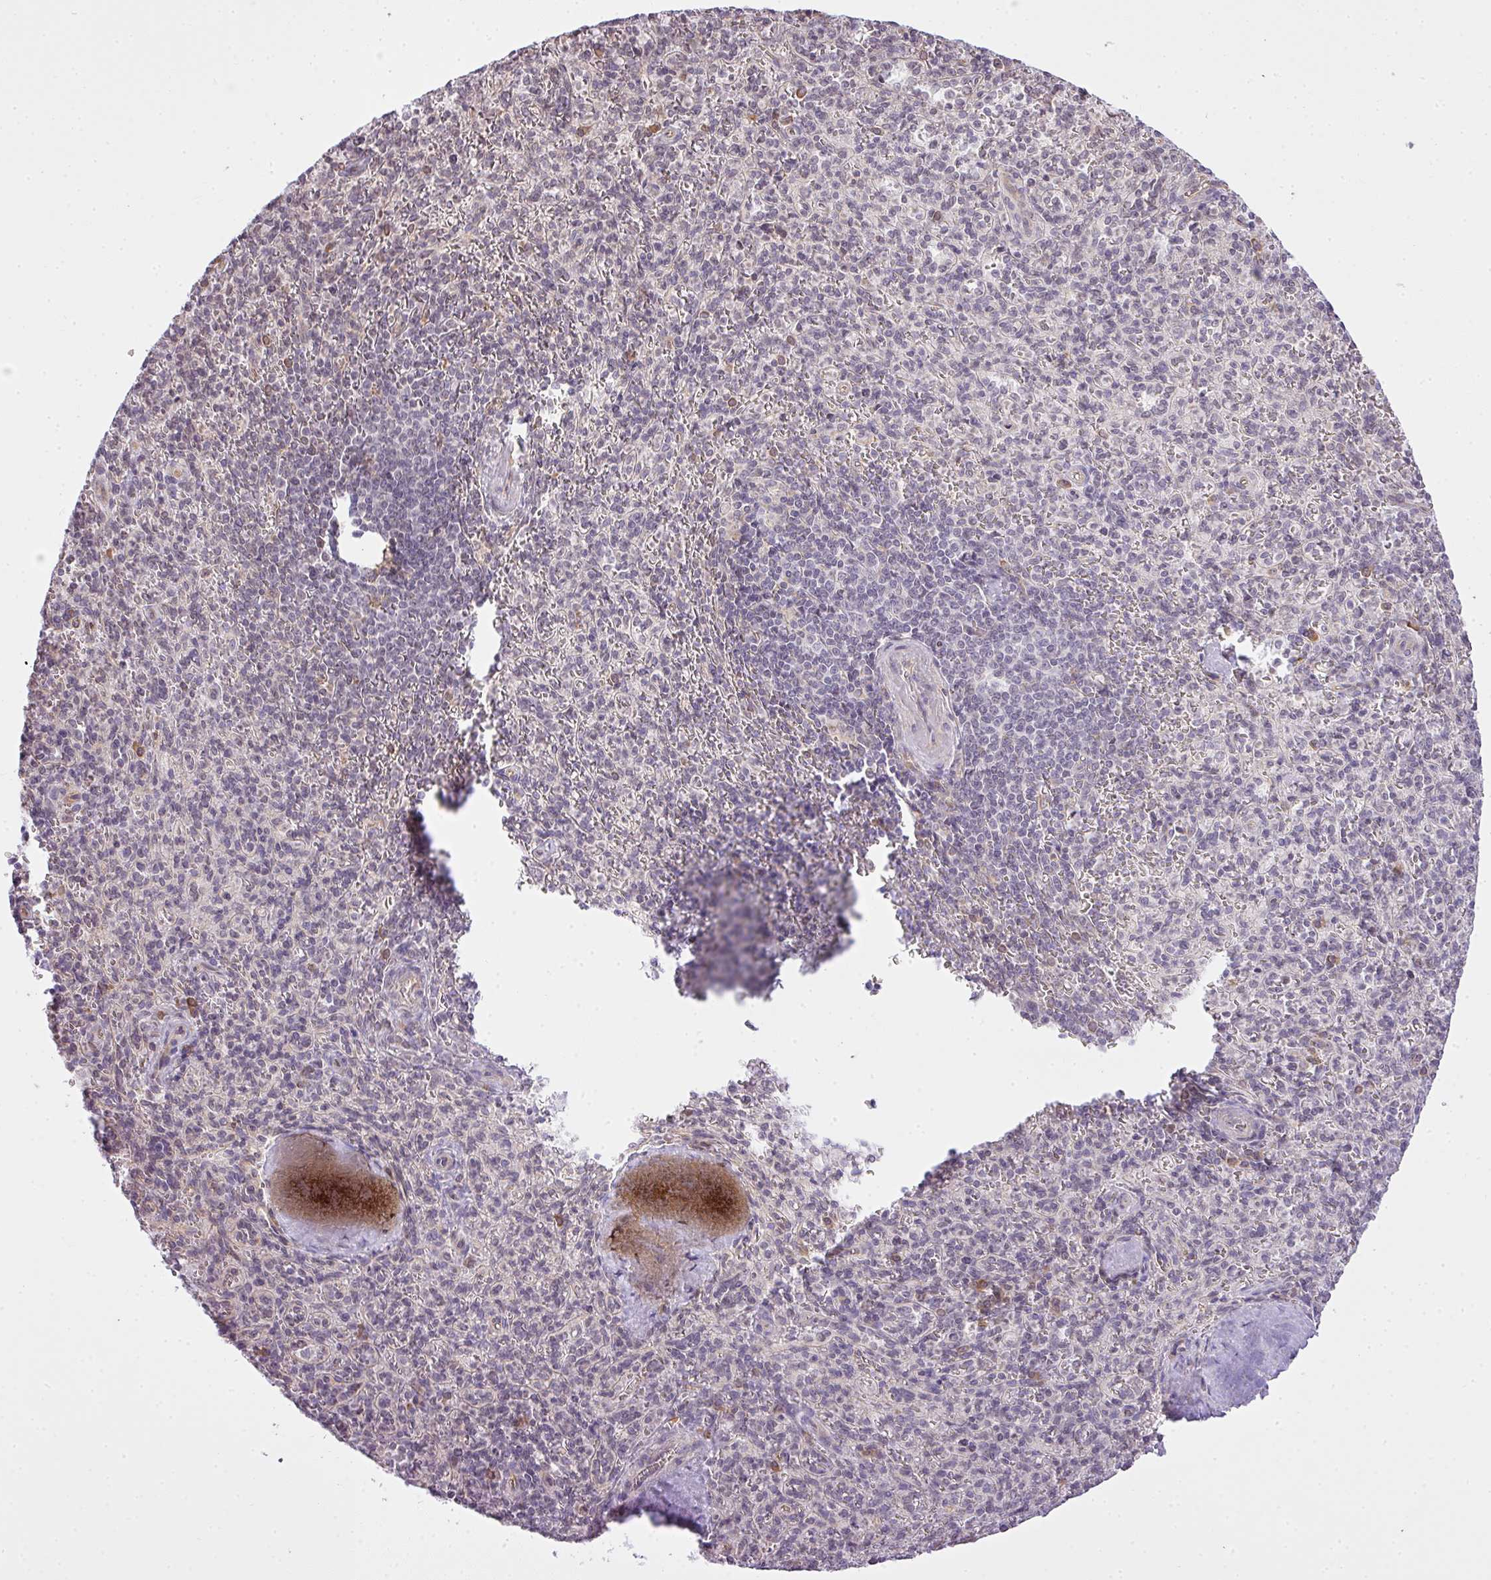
{"staining": {"intensity": "negative", "quantity": "none", "location": "none"}, "tissue": "spleen", "cell_type": "Cells in red pulp", "image_type": "normal", "snomed": [{"axis": "morphology", "description": "Normal tissue, NOS"}, {"axis": "topography", "description": "Spleen"}], "caption": "A high-resolution image shows IHC staining of normal spleen, which reveals no significant staining in cells in red pulp.", "gene": "COX18", "patient": {"sex": "female", "age": 70}}